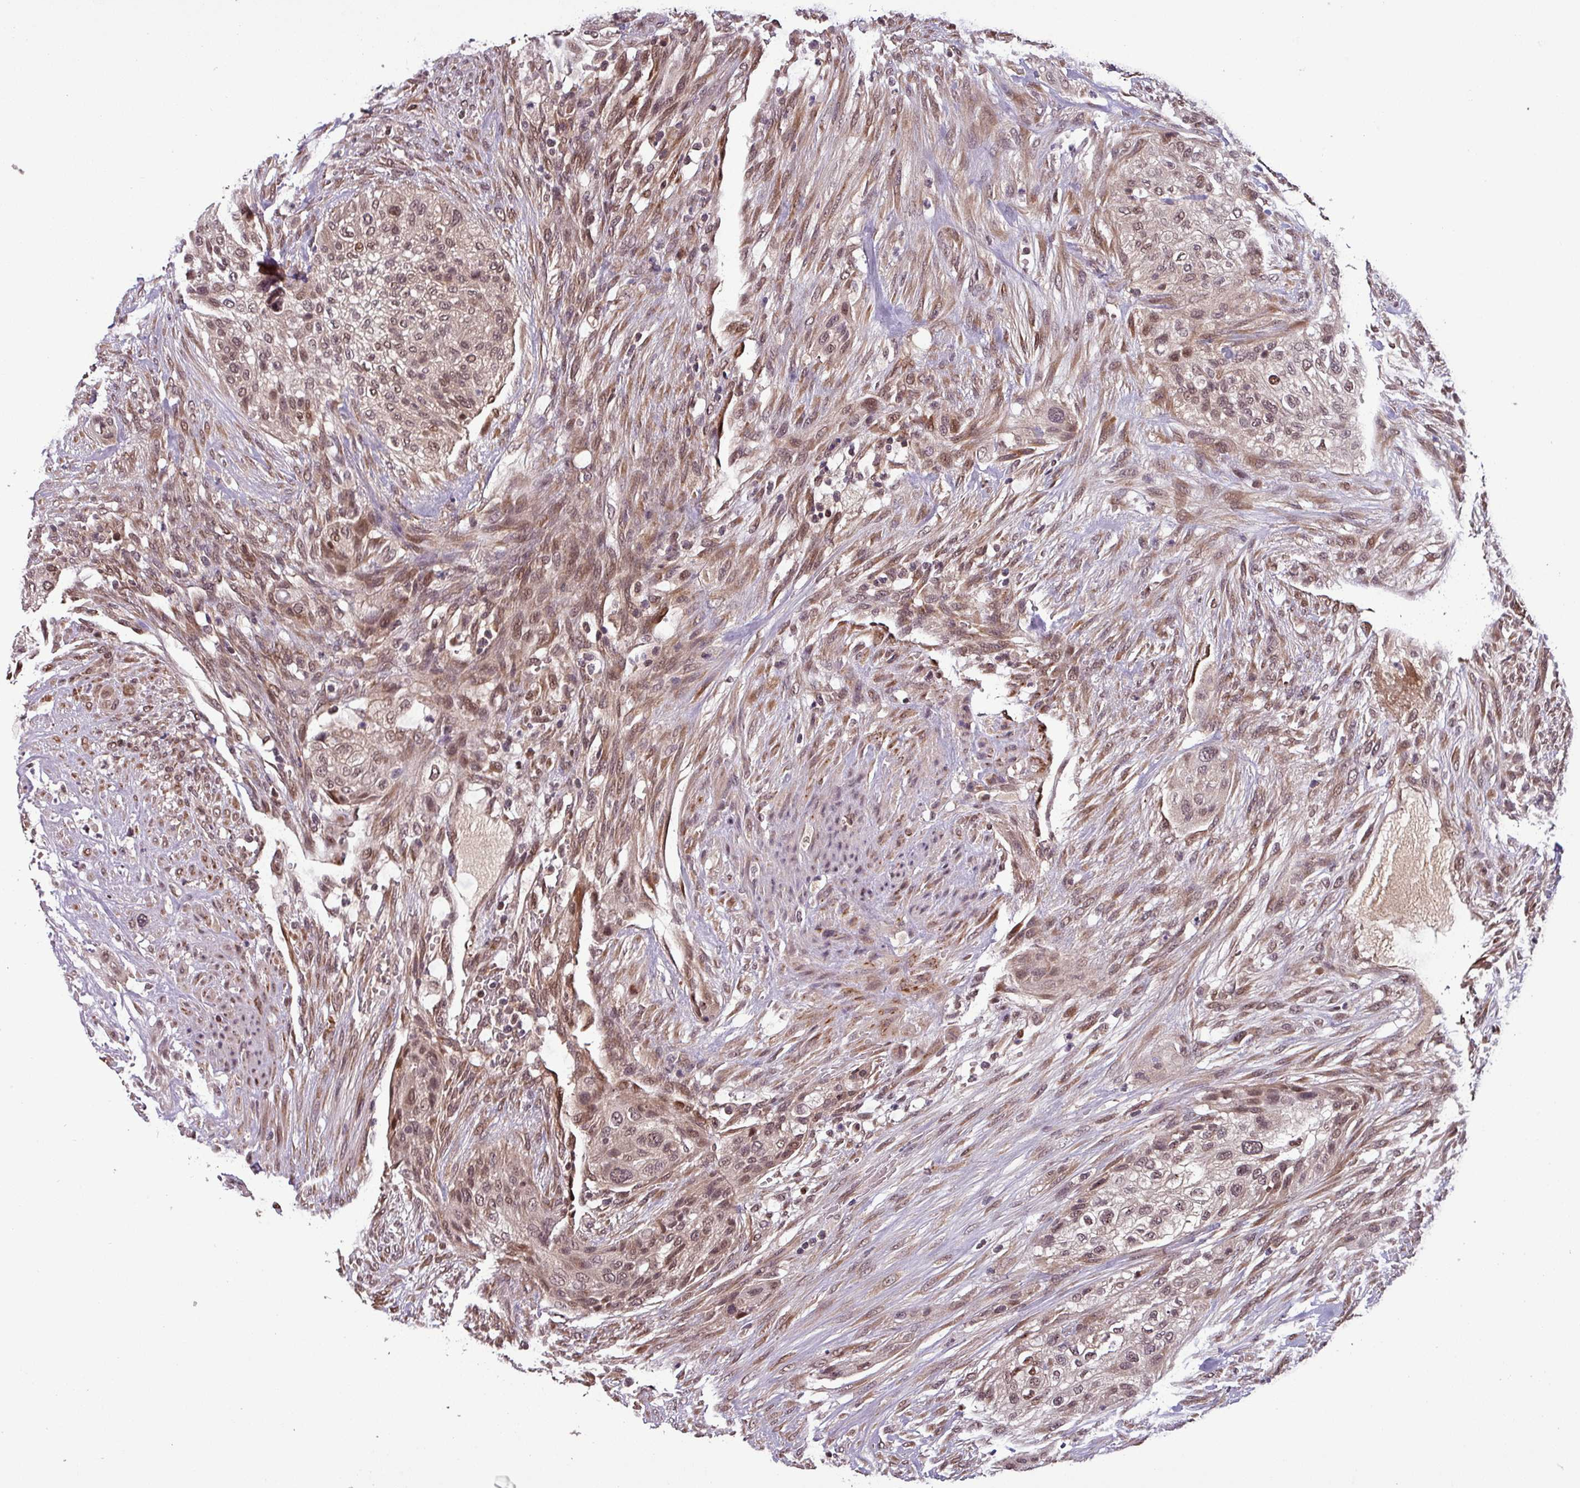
{"staining": {"intensity": "moderate", "quantity": "25%-75%", "location": "nuclear"}, "tissue": "urothelial cancer", "cell_type": "Tumor cells", "image_type": "cancer", "snomed": [{"axis": "morphology", "description": "Urothelial carcinoma, High grade"}, {"axis": "topography", "description": "Urinary bladder"}], "caption": "Protein staining of urothelial cancer tissue shows moderate nuclear staining in about 25%-75% of tumor cells.", "gene": "NOB1", "patient": {"sex": "male", "age": 35}}